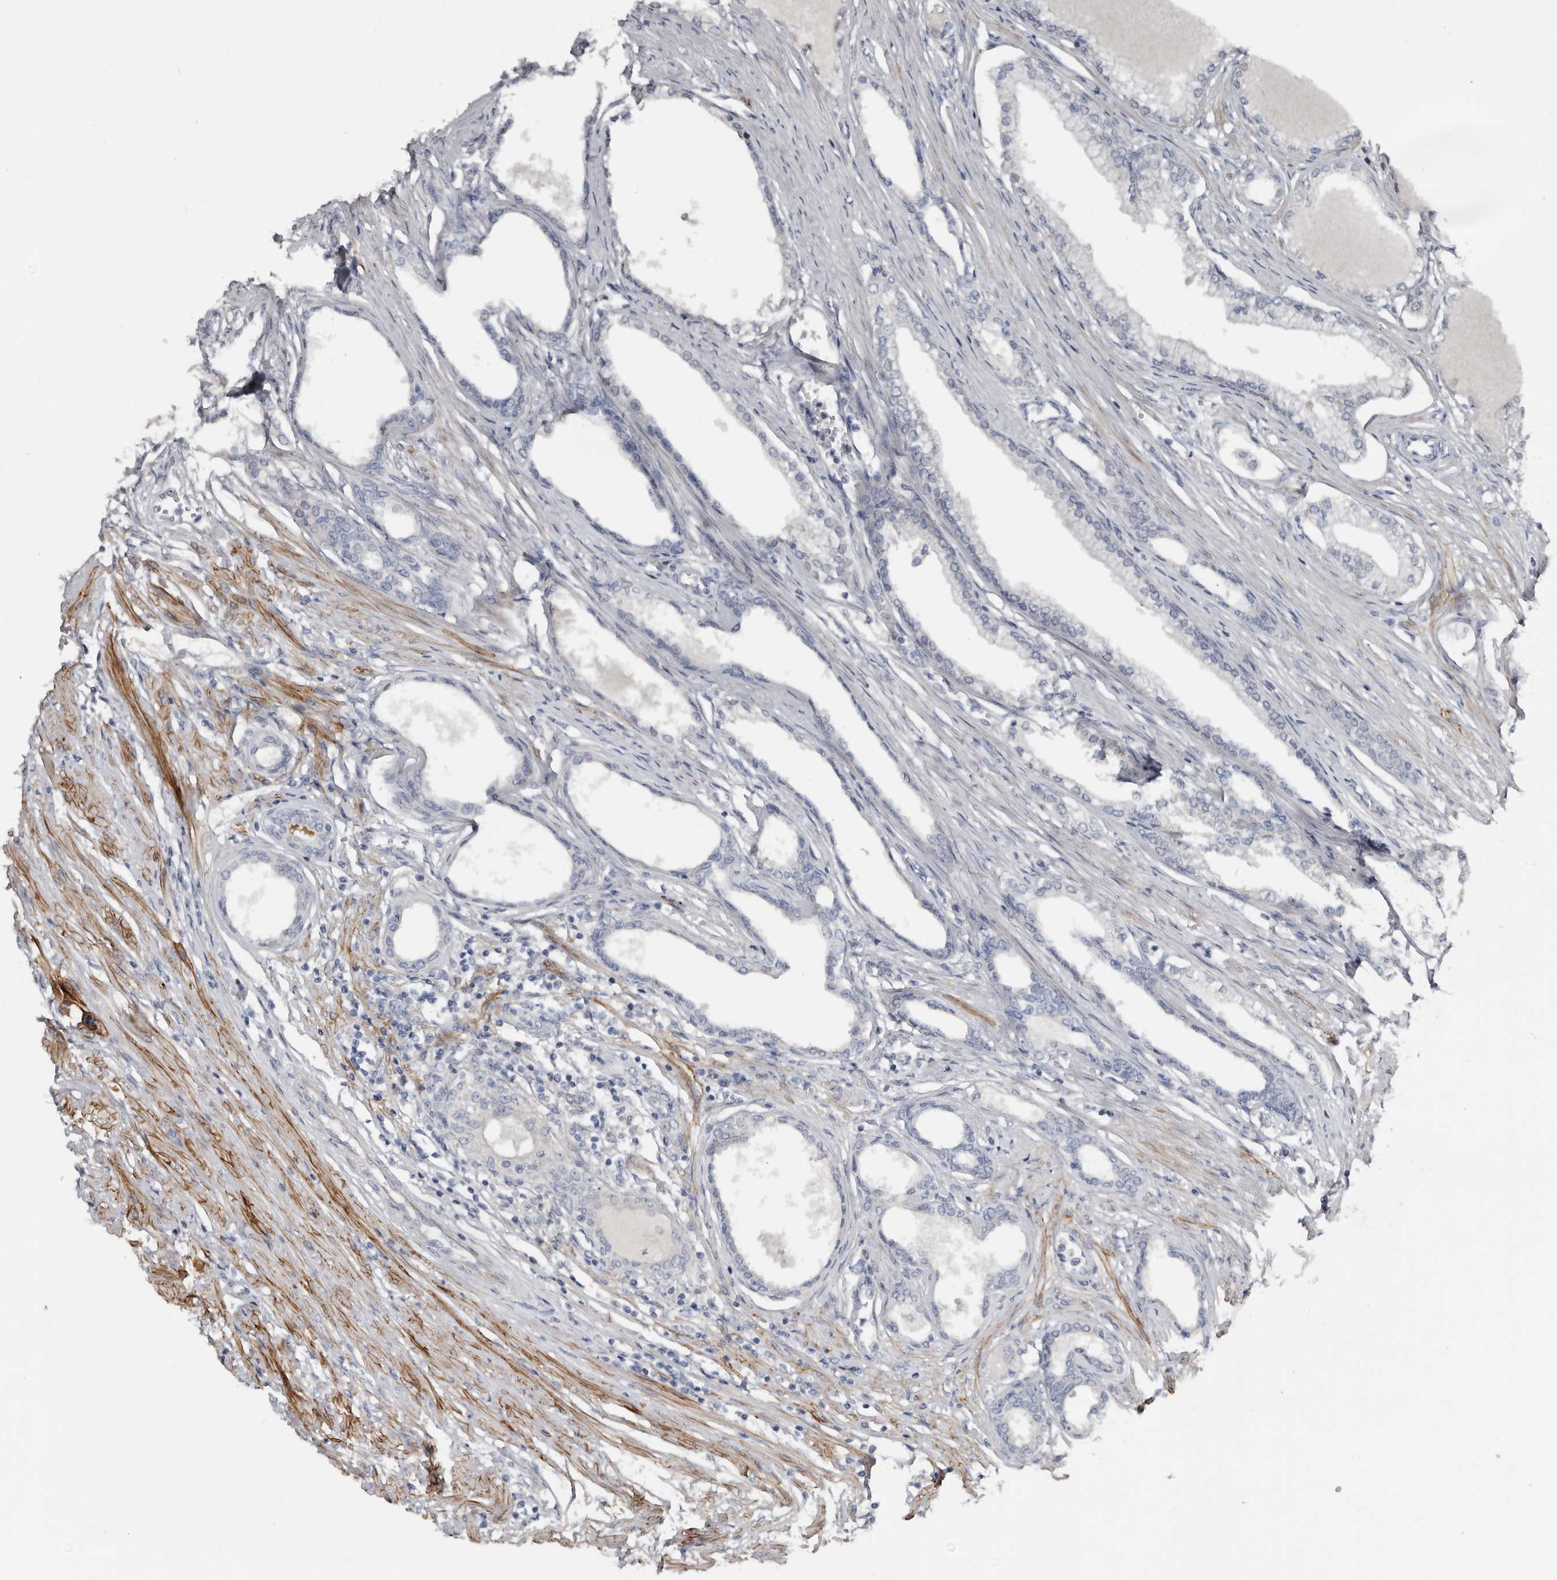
{"staining": {"intensity": "negative", "quantity": "none", "location": "none"}, "tissue": "prostate", "cell_type": "Glandular cells", "image_type": "normal", "snomed": [{"axis": "morphology", "description": "Normal tissue, NOS"}, {"axis": "morphology", "description": "Urothelial carcinoma, Low grade"}, {"axis": "topography", "description": "Urinary bladder"}, {"axis": "topography", "description": "Prostate"}], "caption": "IHC of normal prostate demonstrates no expression in glandular cells. (DAB (3,3'-diaminobenzidine) IHC, high magnification).", "gene": "ZNF114", "patient": {"sex": "male", "age": 60}}